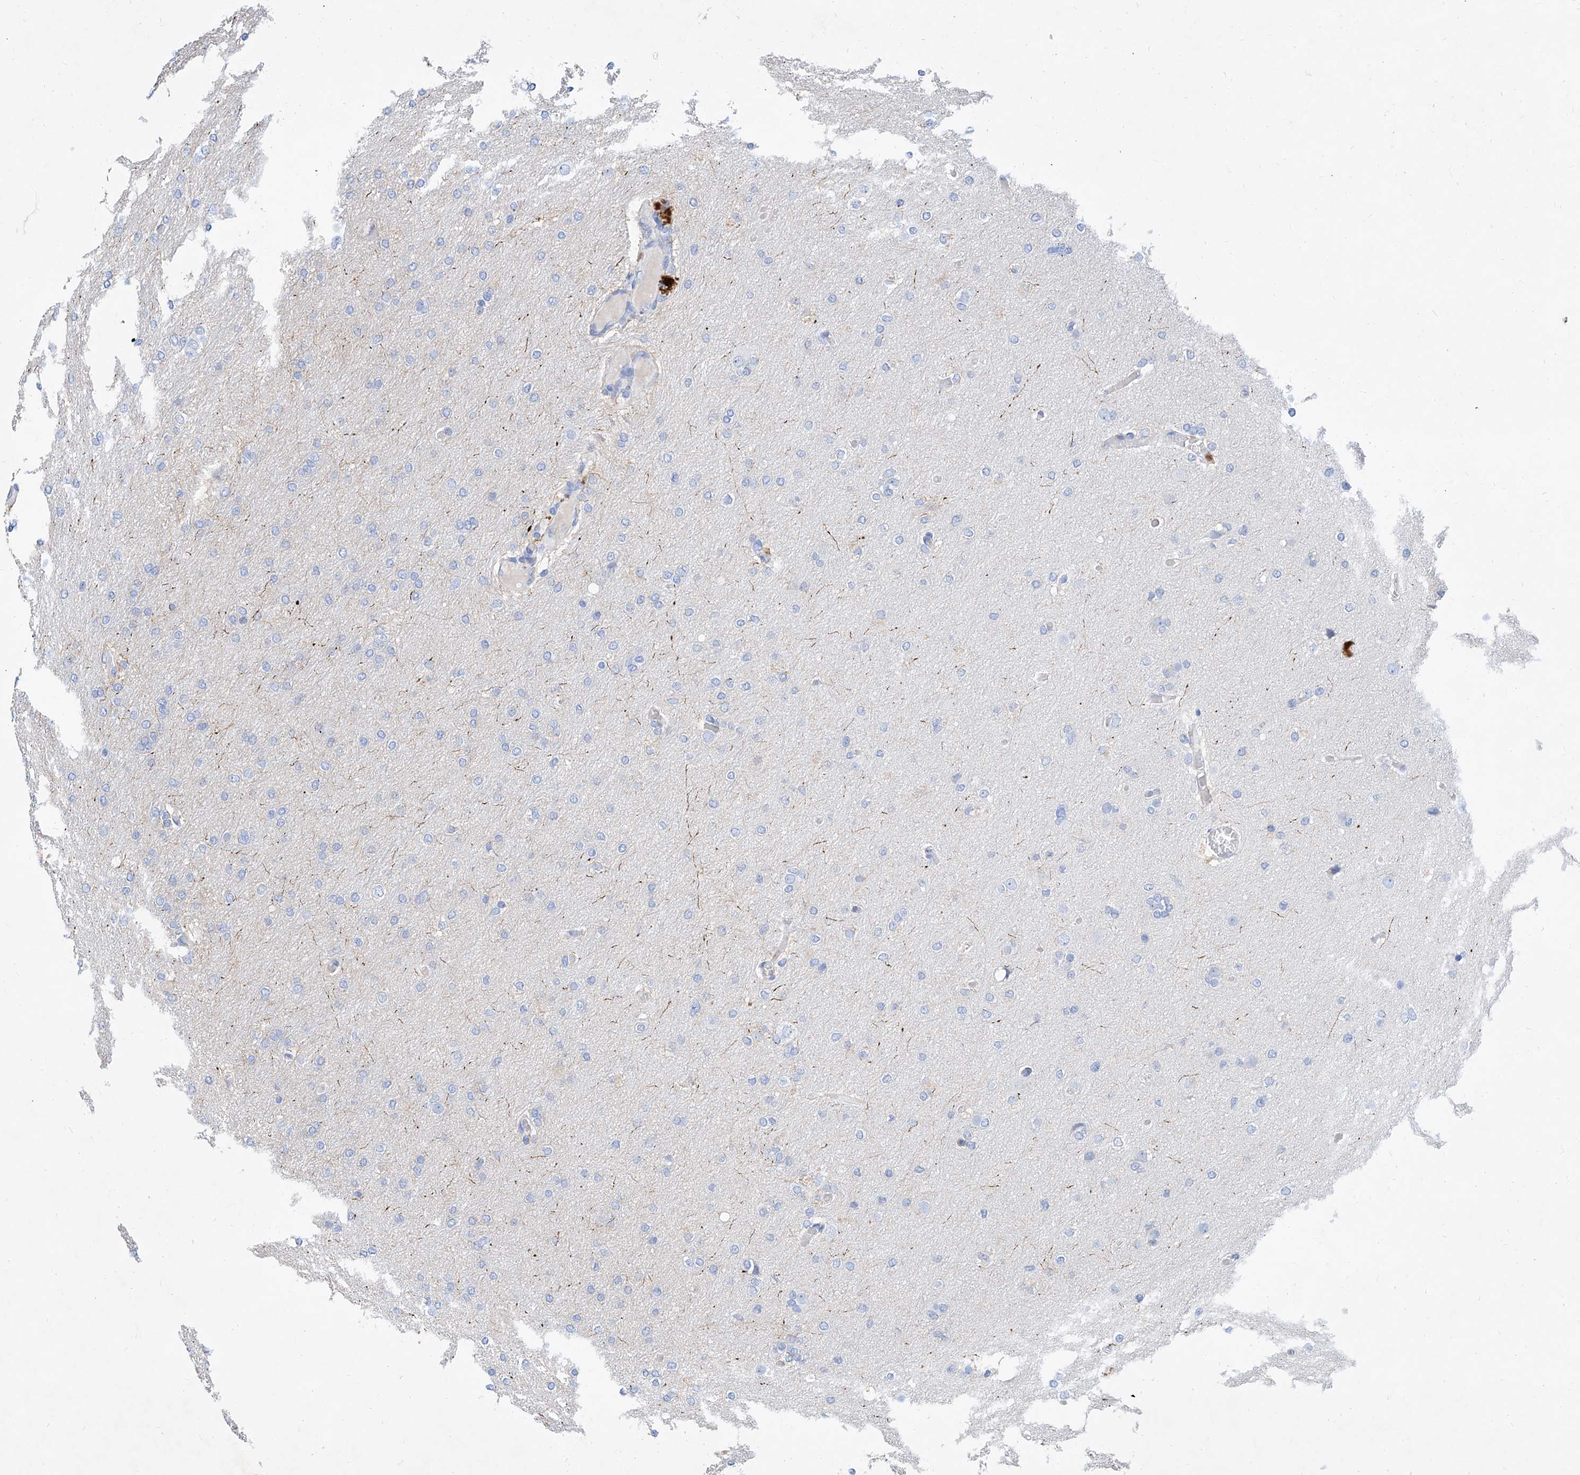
{"staining": {"intensity": "negative", "quantity": "none", "location": "none"}, "tissue": "glioma", "cell_type": "Tumor cells", "image_type": "cancer", "snomed": [{"axis": "morphology", "description": "Glioma, malignant, High grade"}, {"axis": "topography", "description": "Cerebral cortex"}], "caption": "Glioma was stained to show a protein in brown. There is no significant staining in tumor cells. Nuclei are stained in blue.", "gene": "SLC25A29", "patient": {"sex": "female", "age": 36}}